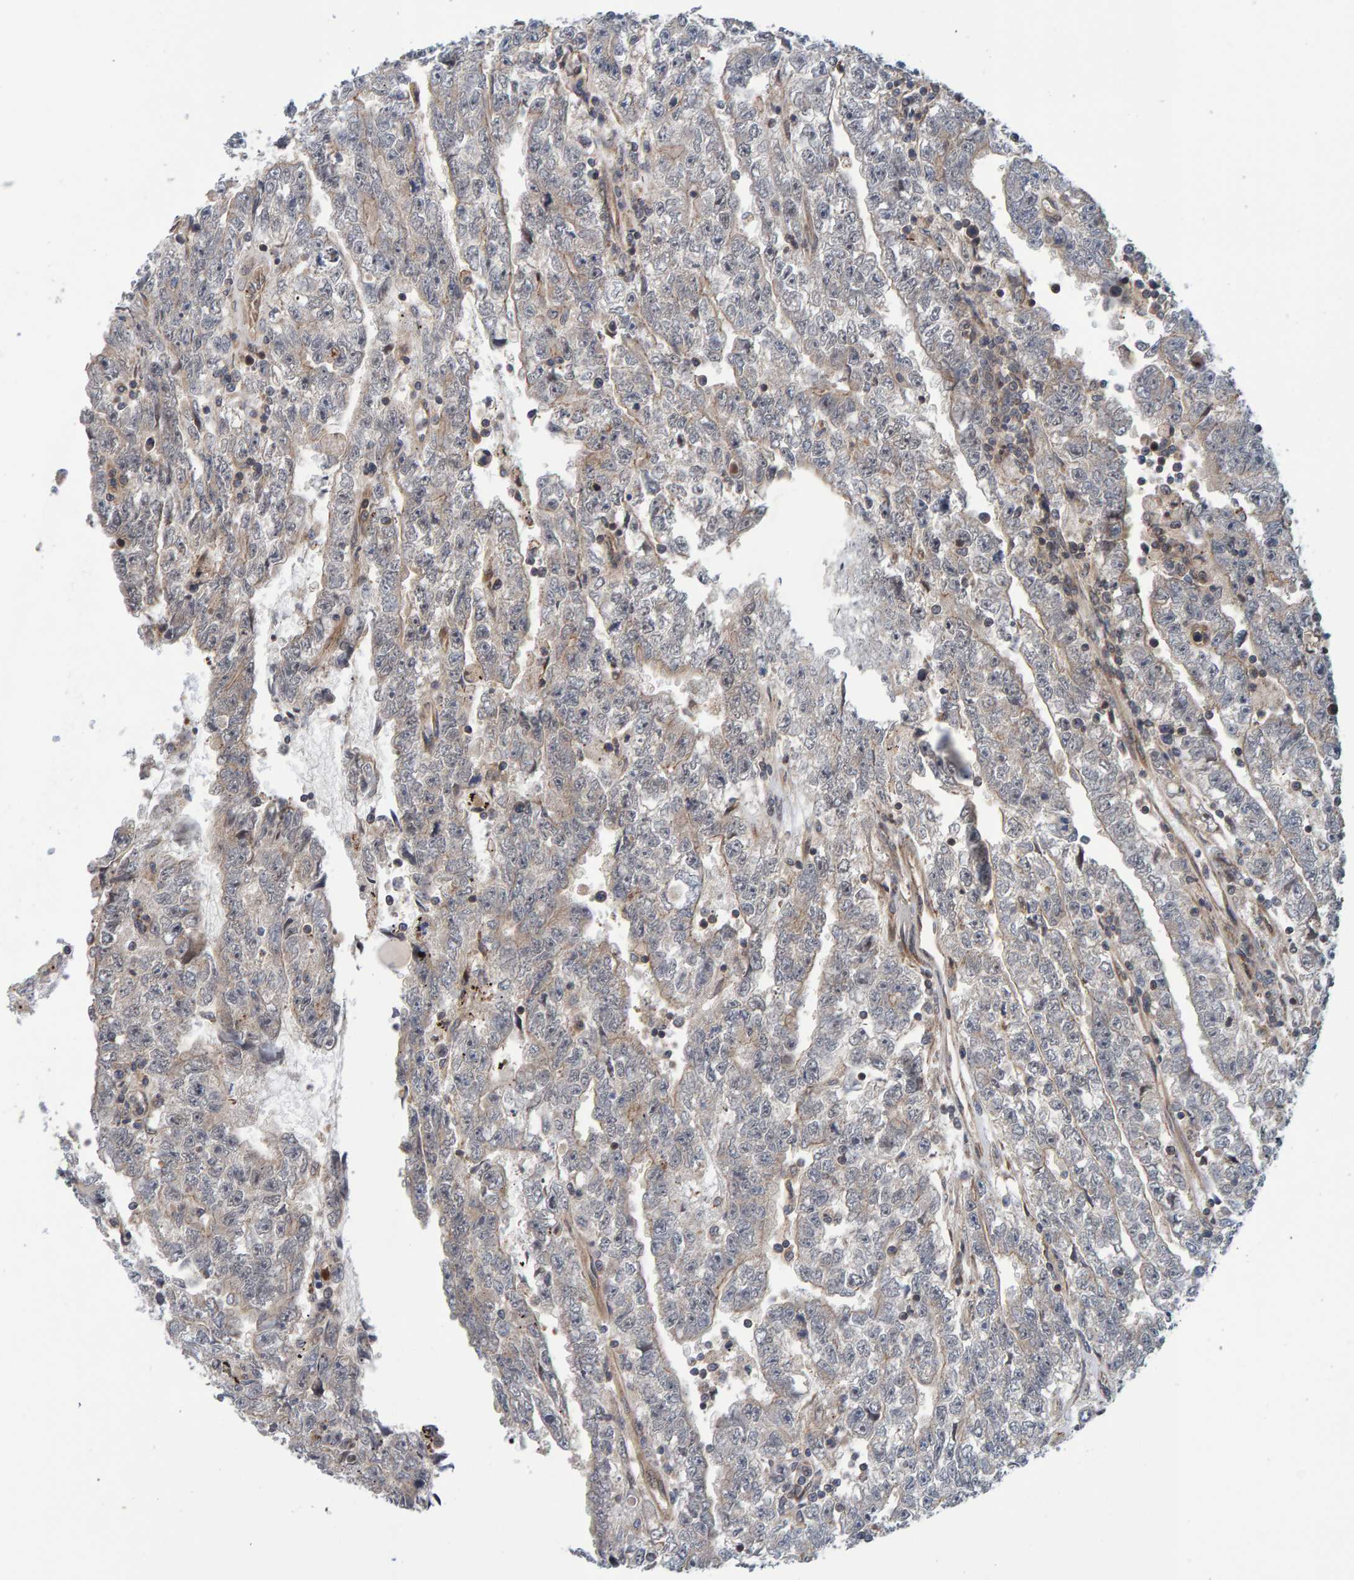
{"staining": {"intensity": "negative", "quantity": "none", "location": "none"}, "tissue": "testis cancer", "cell_type": "Tumor cells", "image_type": "cancer", "snomed": [{"axis": "morphology", "description": "Carcinoma, Embryonal, NOS"}, {"axis": "topography", "description": "Testis"}], "caption": "This is a micrograph of immunohistochemistry (IHC) staining of testis cancer (embryonal carcinoma), which shows no expression in tumor cells.", "gene": "SCRN2", "patient": {"sex": "male", "age": 25}}